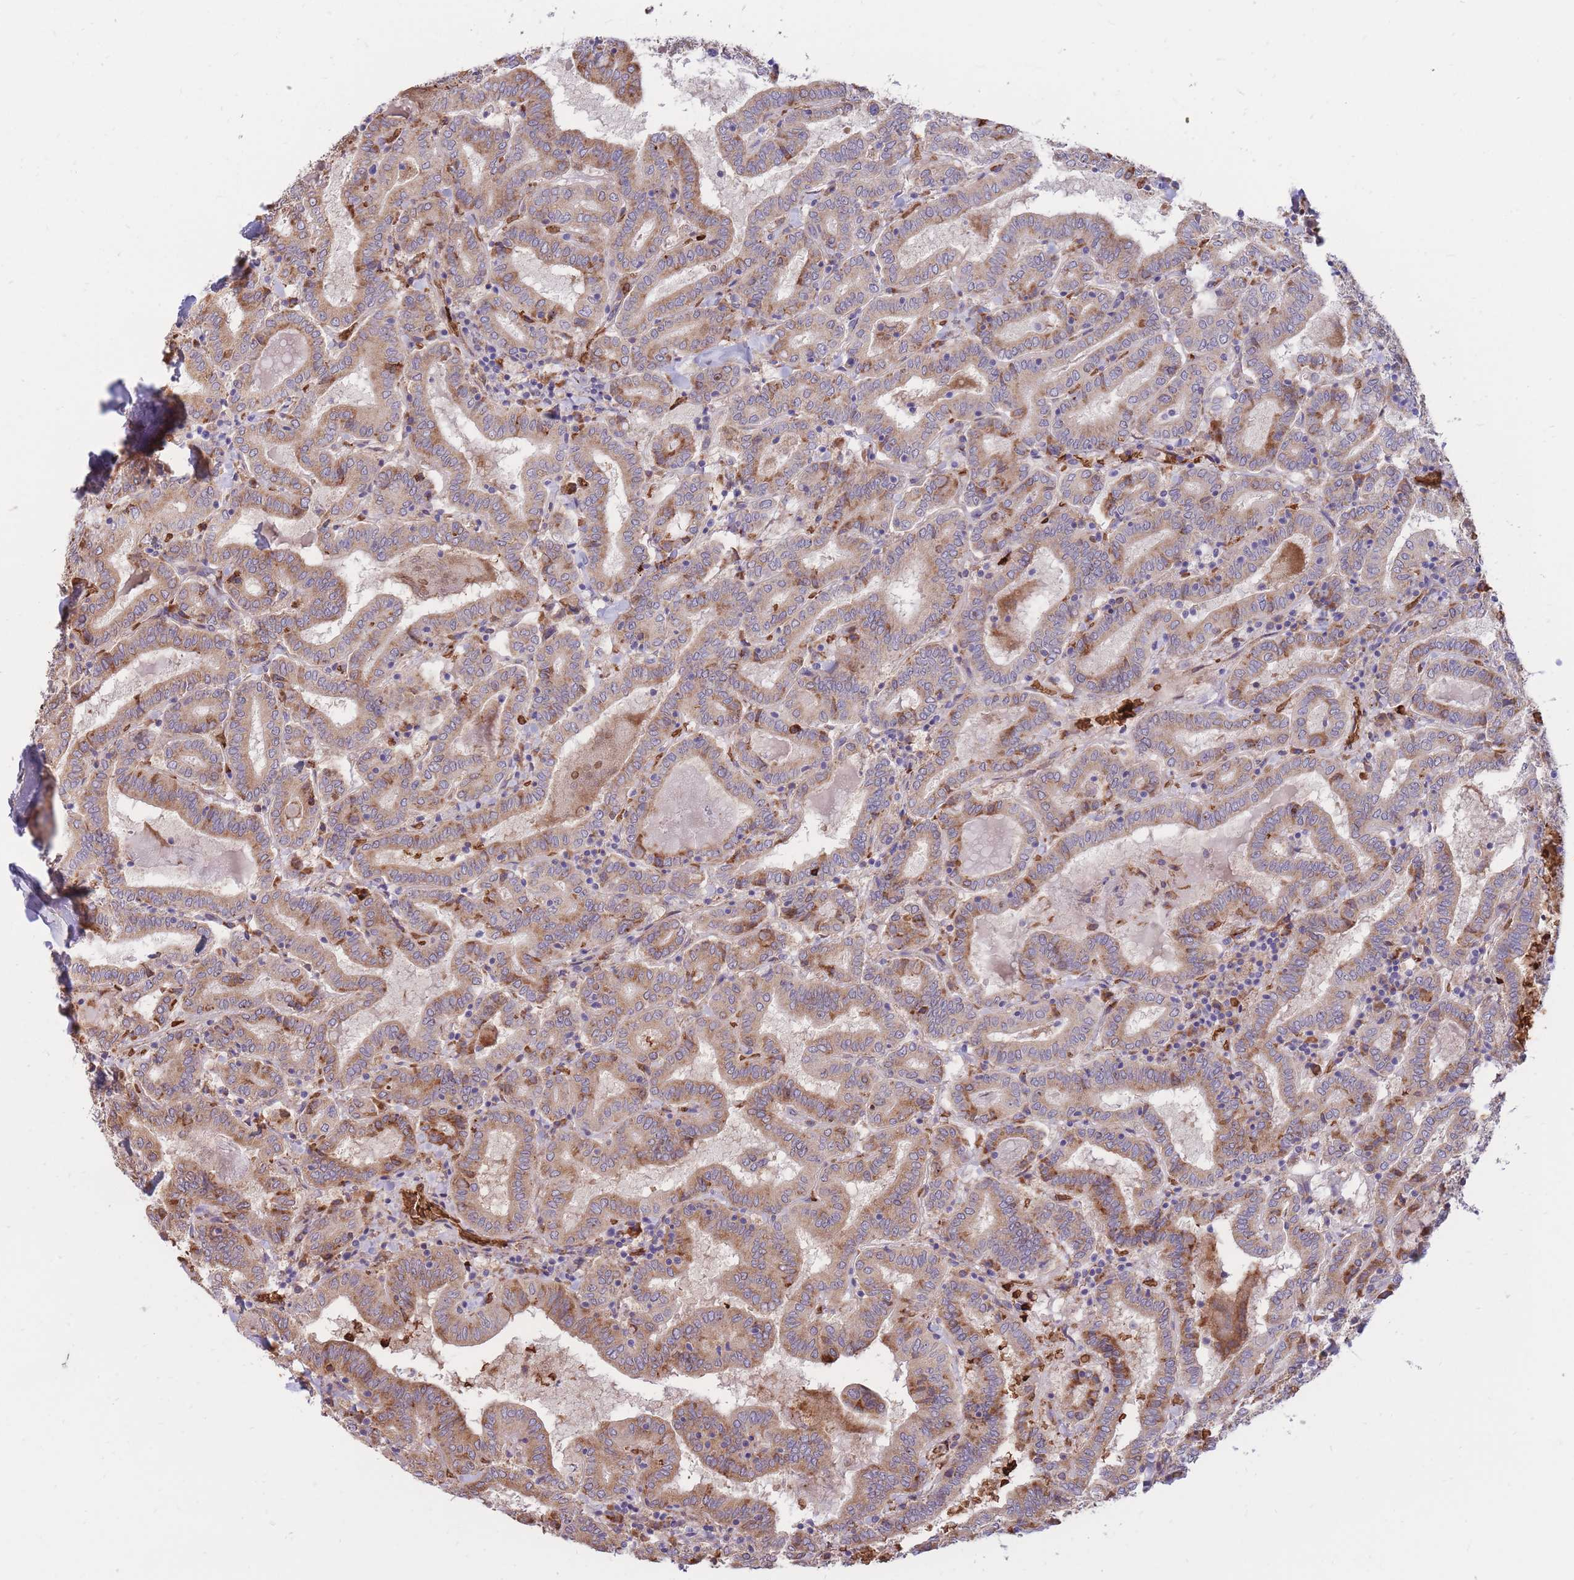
{"staining": {"intensity": "moderate", "quantity": ">75%", "location": "cytoplasmic/membranous"}, "tissue": "thyroid cancer", "cell_type": "Tumor cells", "image_type": "cancer", "snomed": [{"axis": "morphology", "description": "Papillary adenocarcinoma, NOS"}, {"axis": "topography", "description": "Thyroid gland"}], "caption": "Thyroid cancer stained with immunohistochemistry (IHC) demonstrates moderate cytoplasmic/membranous staining in approximately >75% of tumor cells.", "gene": "ATP10D", "patient": {"sex": "female", "age": 72}}